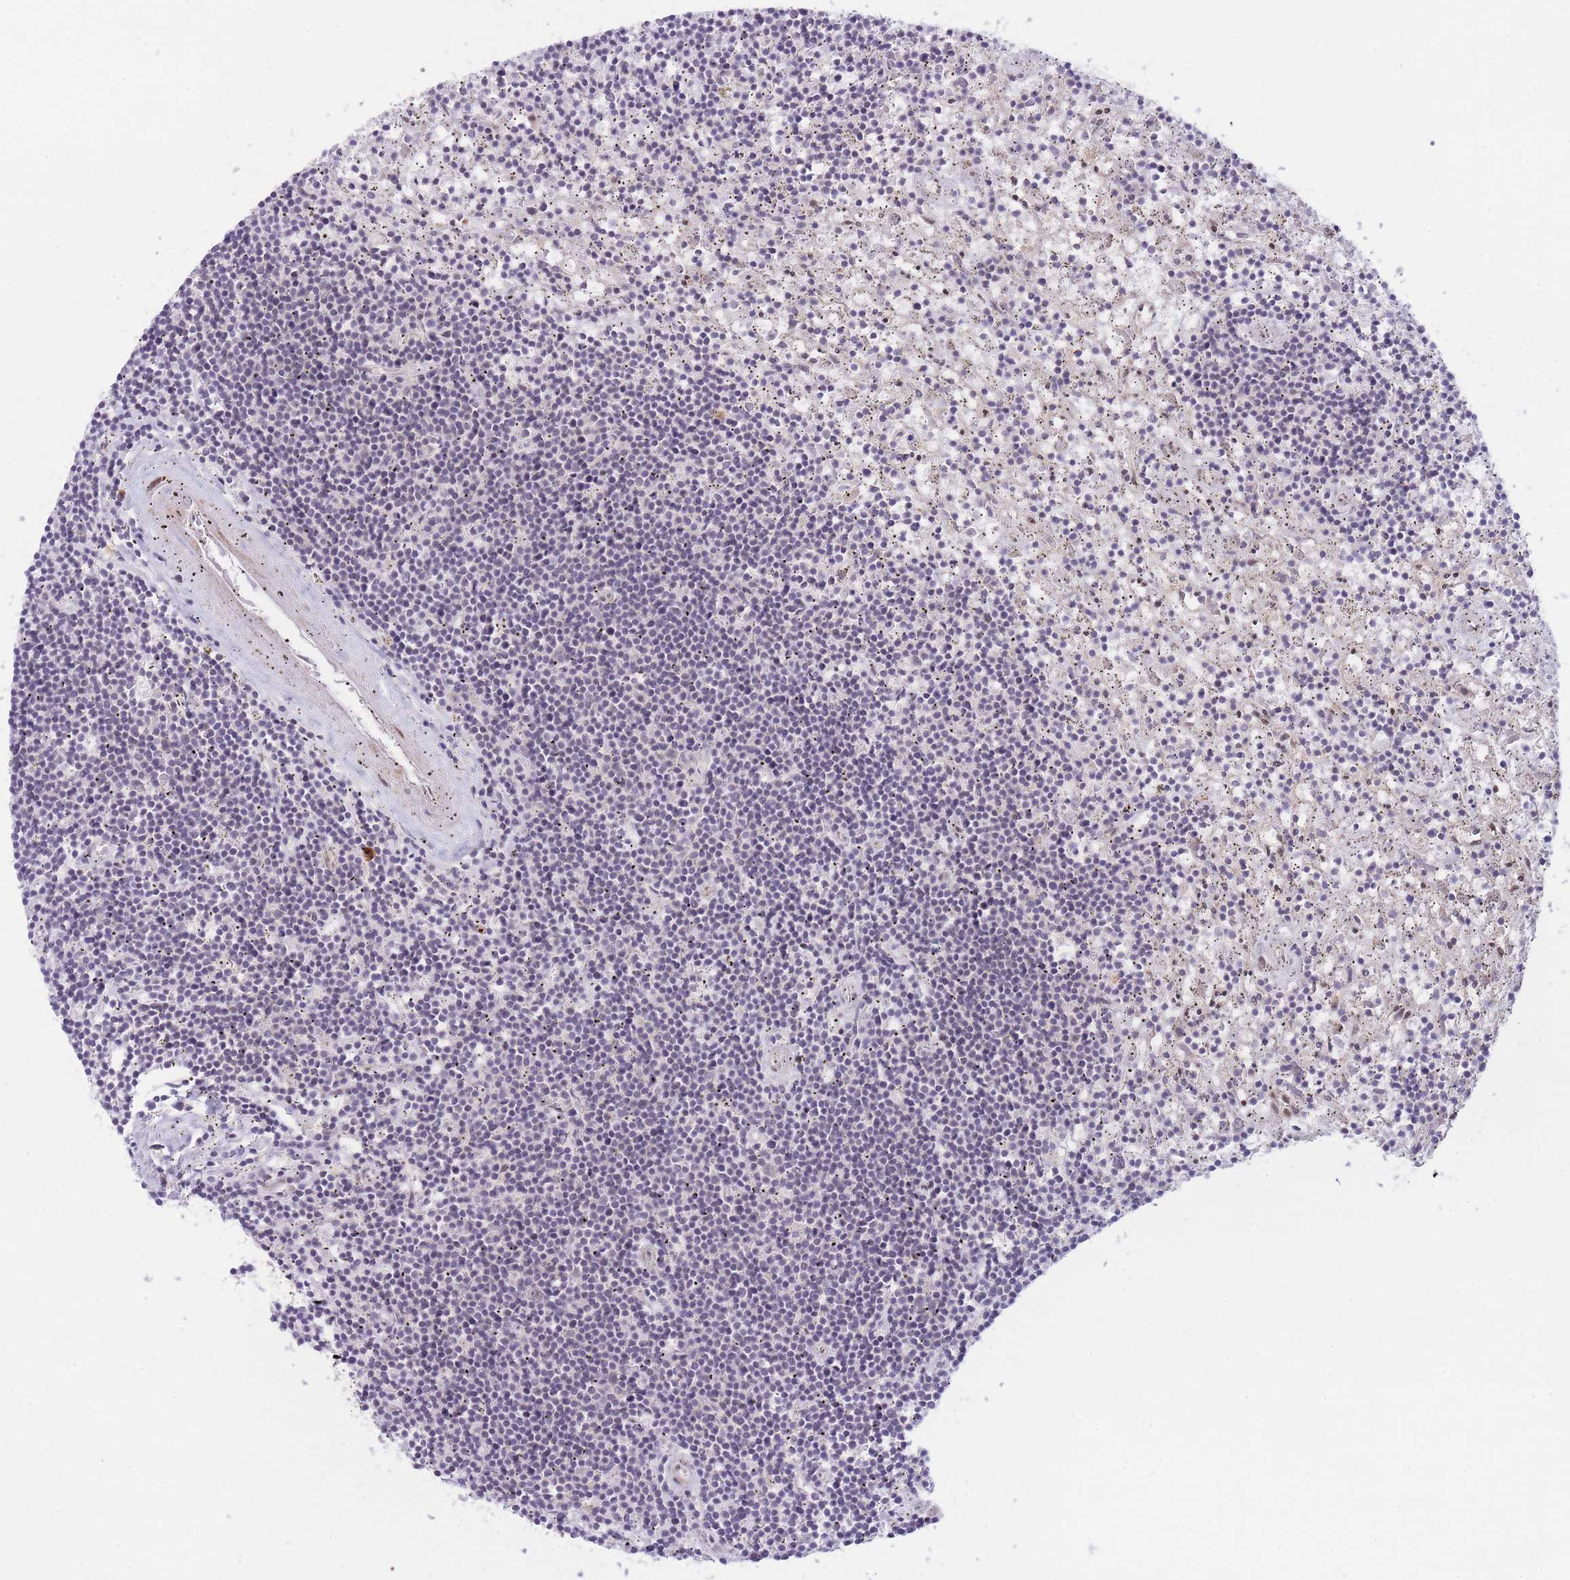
{"staining": {"intensity": "negative", "quantity": "none", "location": "none"}, "tissue": "lymphoma", "cell_type": "Tumor cells", "image_type": "cancer", "snomed": [{"axis": "morphology", "description": "Malignant lymphoma, non-Hodgkin's type, Low grade"}, {"axis": "topography", "description": "Spleen"}], "caption": "High magnification brightfield microscopy of low-grade malignant lymphoma, non-Hodgkin's type stained with DAB (3,3'-diaminobenzidine) (brown) and counterstained with hematoxylin (blue): tumor cells show no significant staining.", "gene": "CDC25B", "patient": {"sex": "male", "age": 76}}